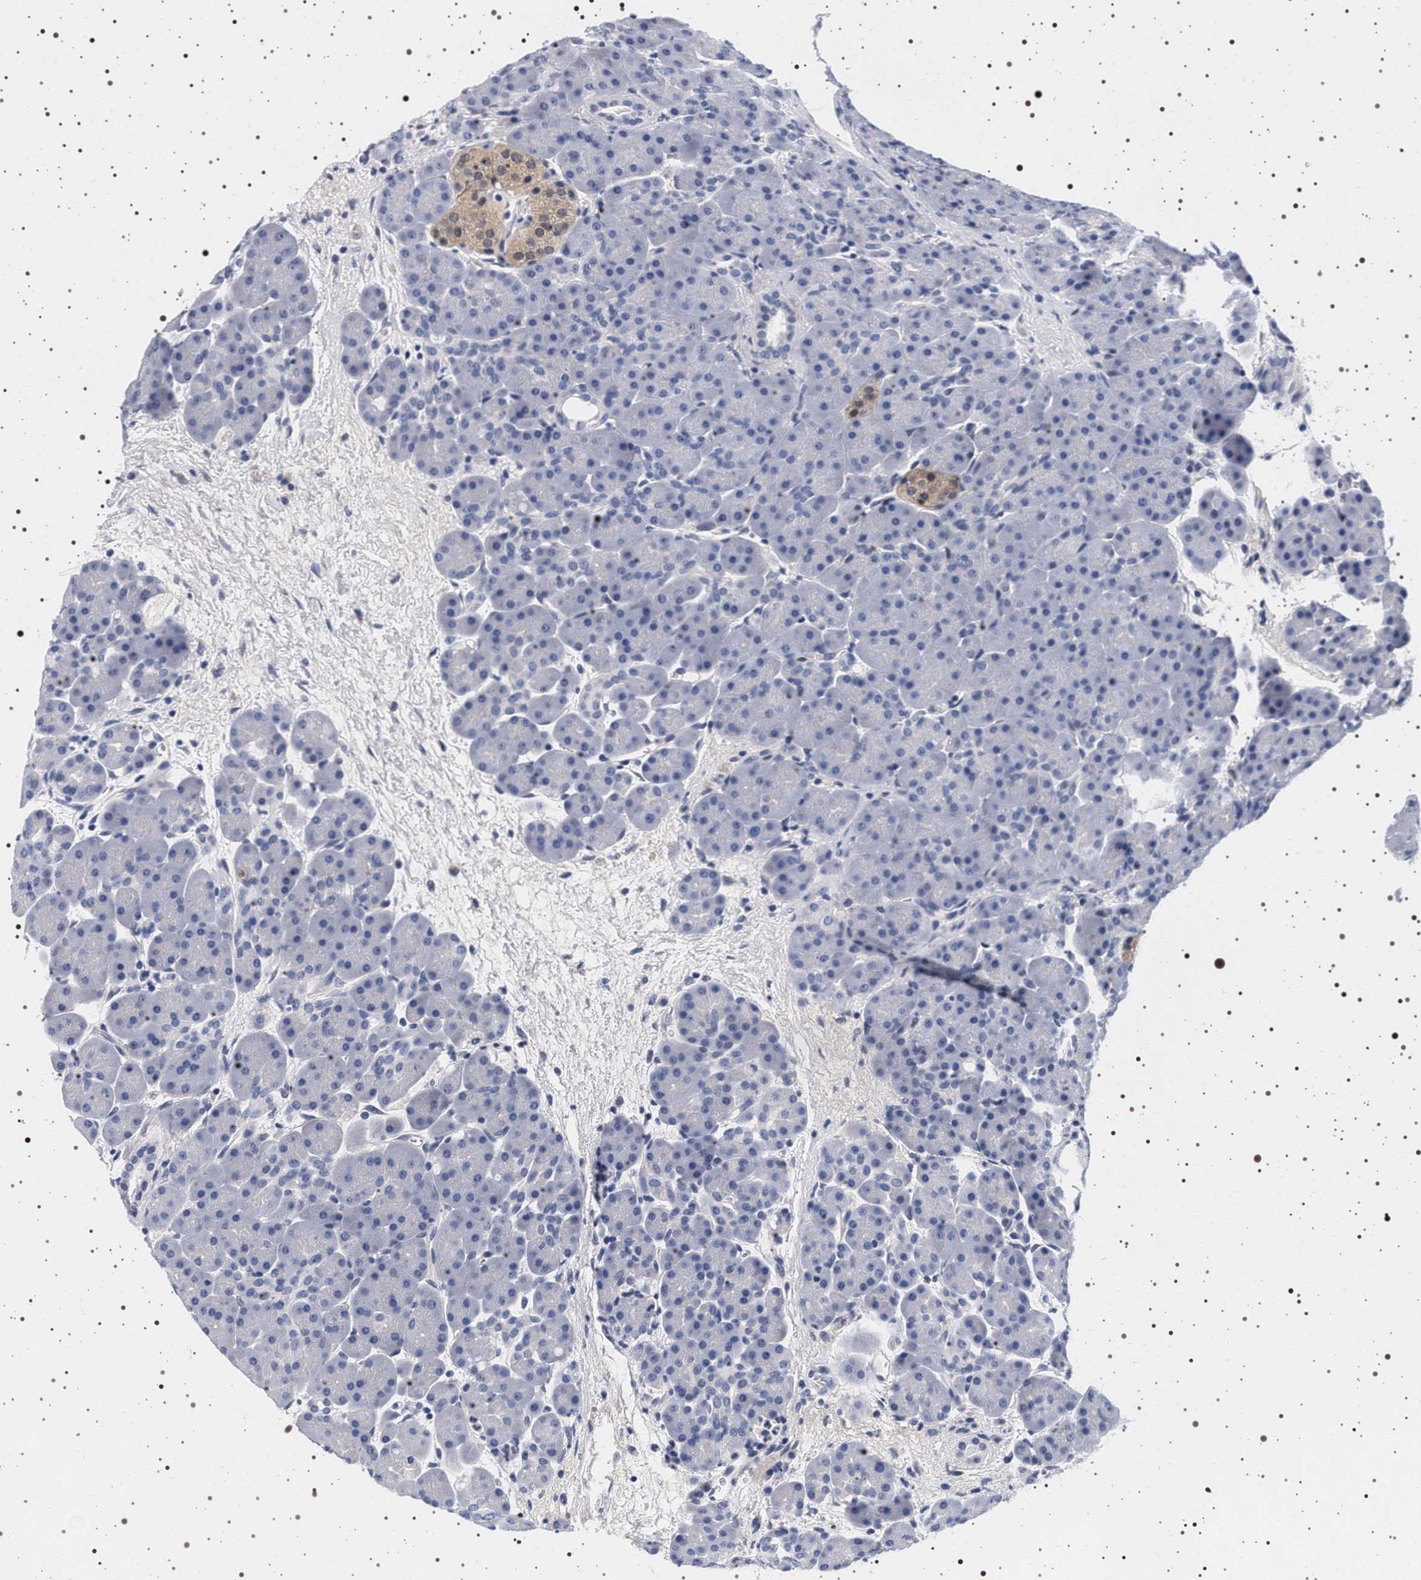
{"staining": {"intensity": "negative", "quantity": "none", "location": "none"}, "tissue": "pancreas", "cell_type": "Exocrine glandular cells", "image_type": "normal", "snomed": [{"axis": "morphology", "description": "Normal tissue, NOS"}, {"axis": "topography", "description": "Pancreas"}], "caption": "Normal pancreas was stained to show a protein in brown. There is no significant positivity in exocrine glandular cells.", "gene": "MAPK10", "patient": {"sex": "male", "age": 66}}